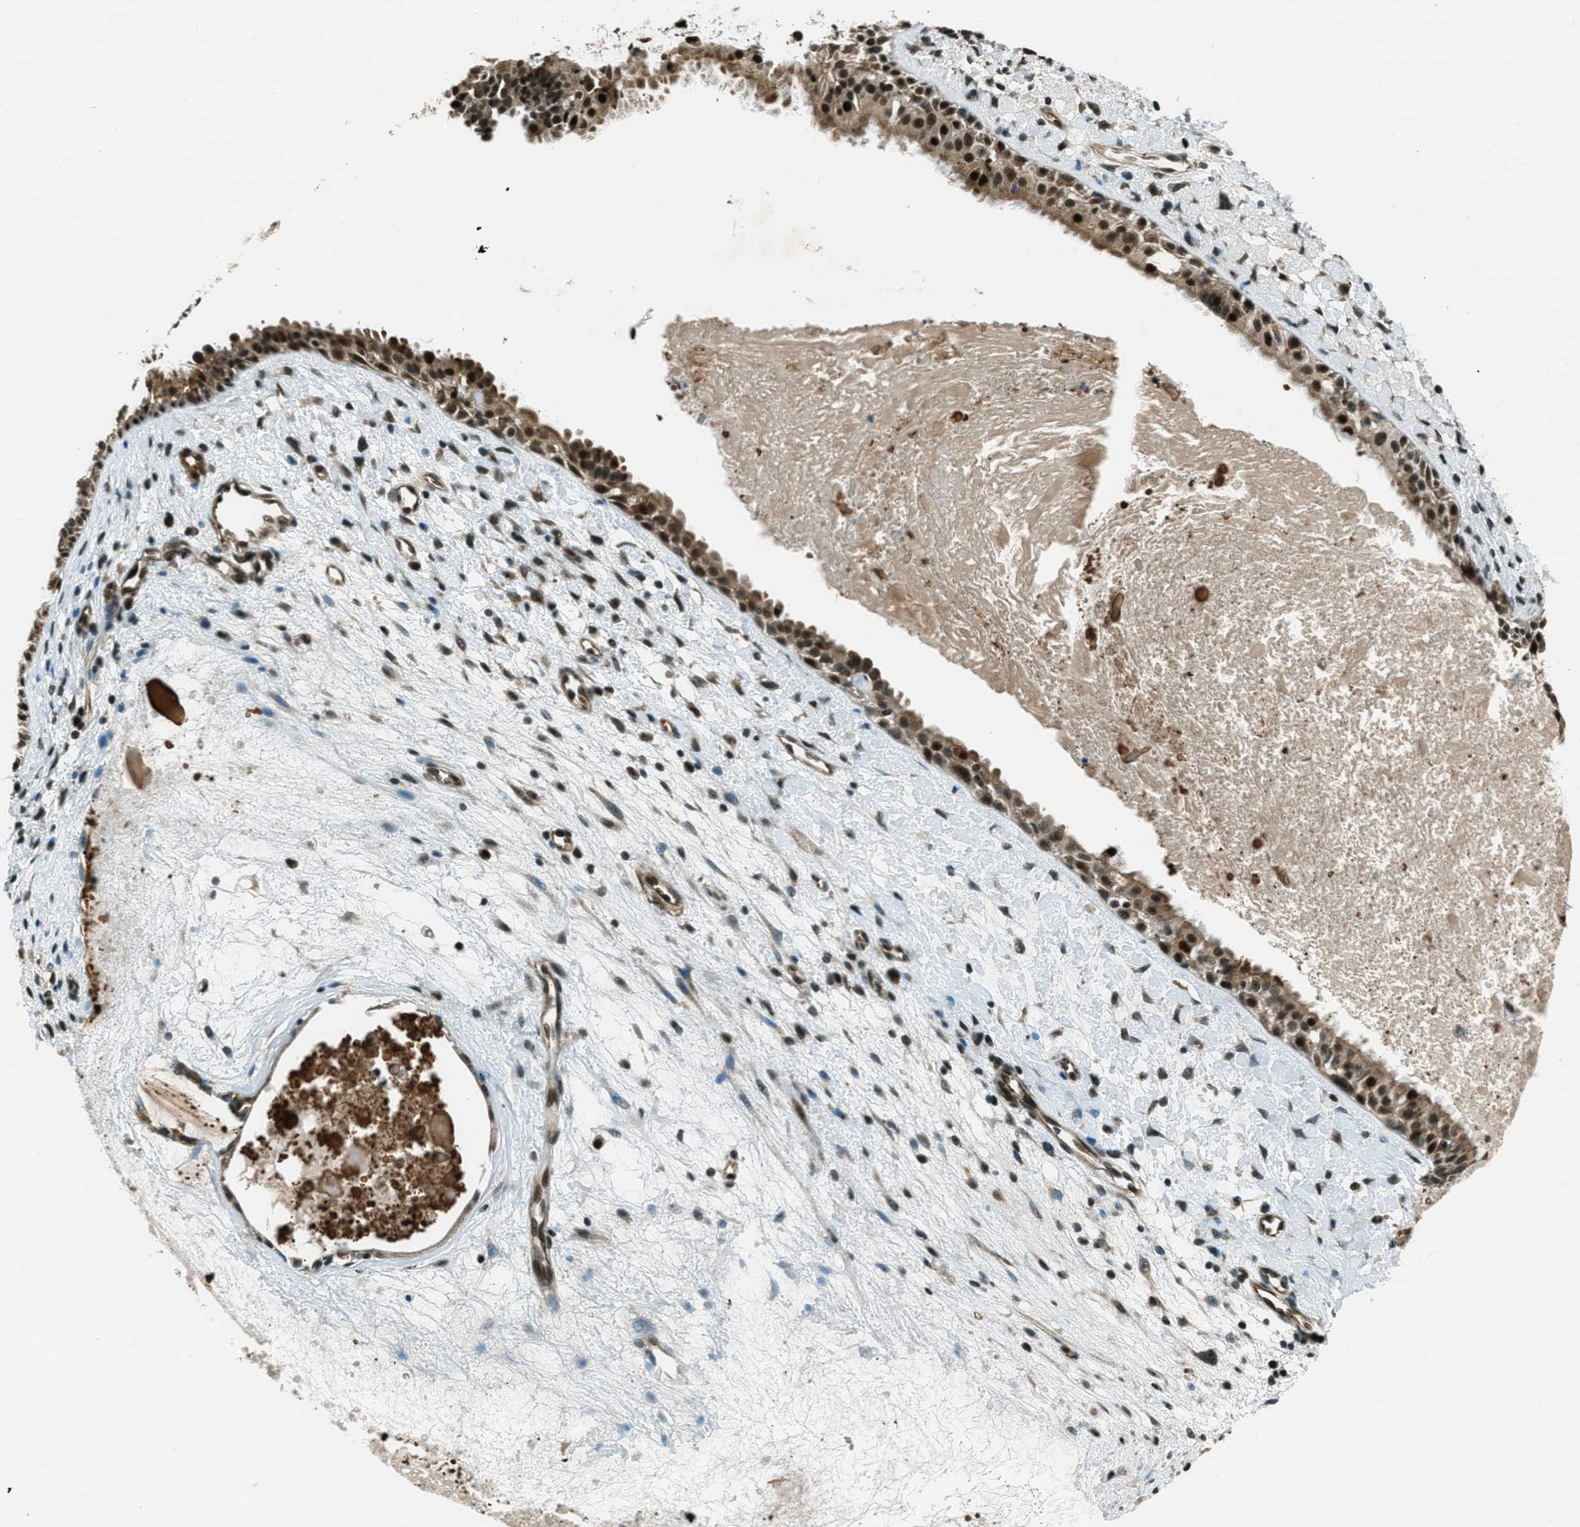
{"staining": {"intensity": "strong", "quantity": "25%-75%", "location": "cytoplasmic/membranous,nuclear"}, "tissue": "nasopharynx", "cell_type": "Respiratory epithelial cells", "image_type": "normal", "snomed": [{"axis": "morphology", "description": "Normal tissue, NOS"}, {"axis": "topography", "description": "Nasopharynx"}], "caption": "Immunohistochemical staining of unremarkable human nasopharynx displays high levels of strong cytoplasmic/membranous,nuclear staining in about 25%-75% of respiratory epithelial cells.", "gene": "TARDBP", "patient": {"sex": "male", "age": 22}}